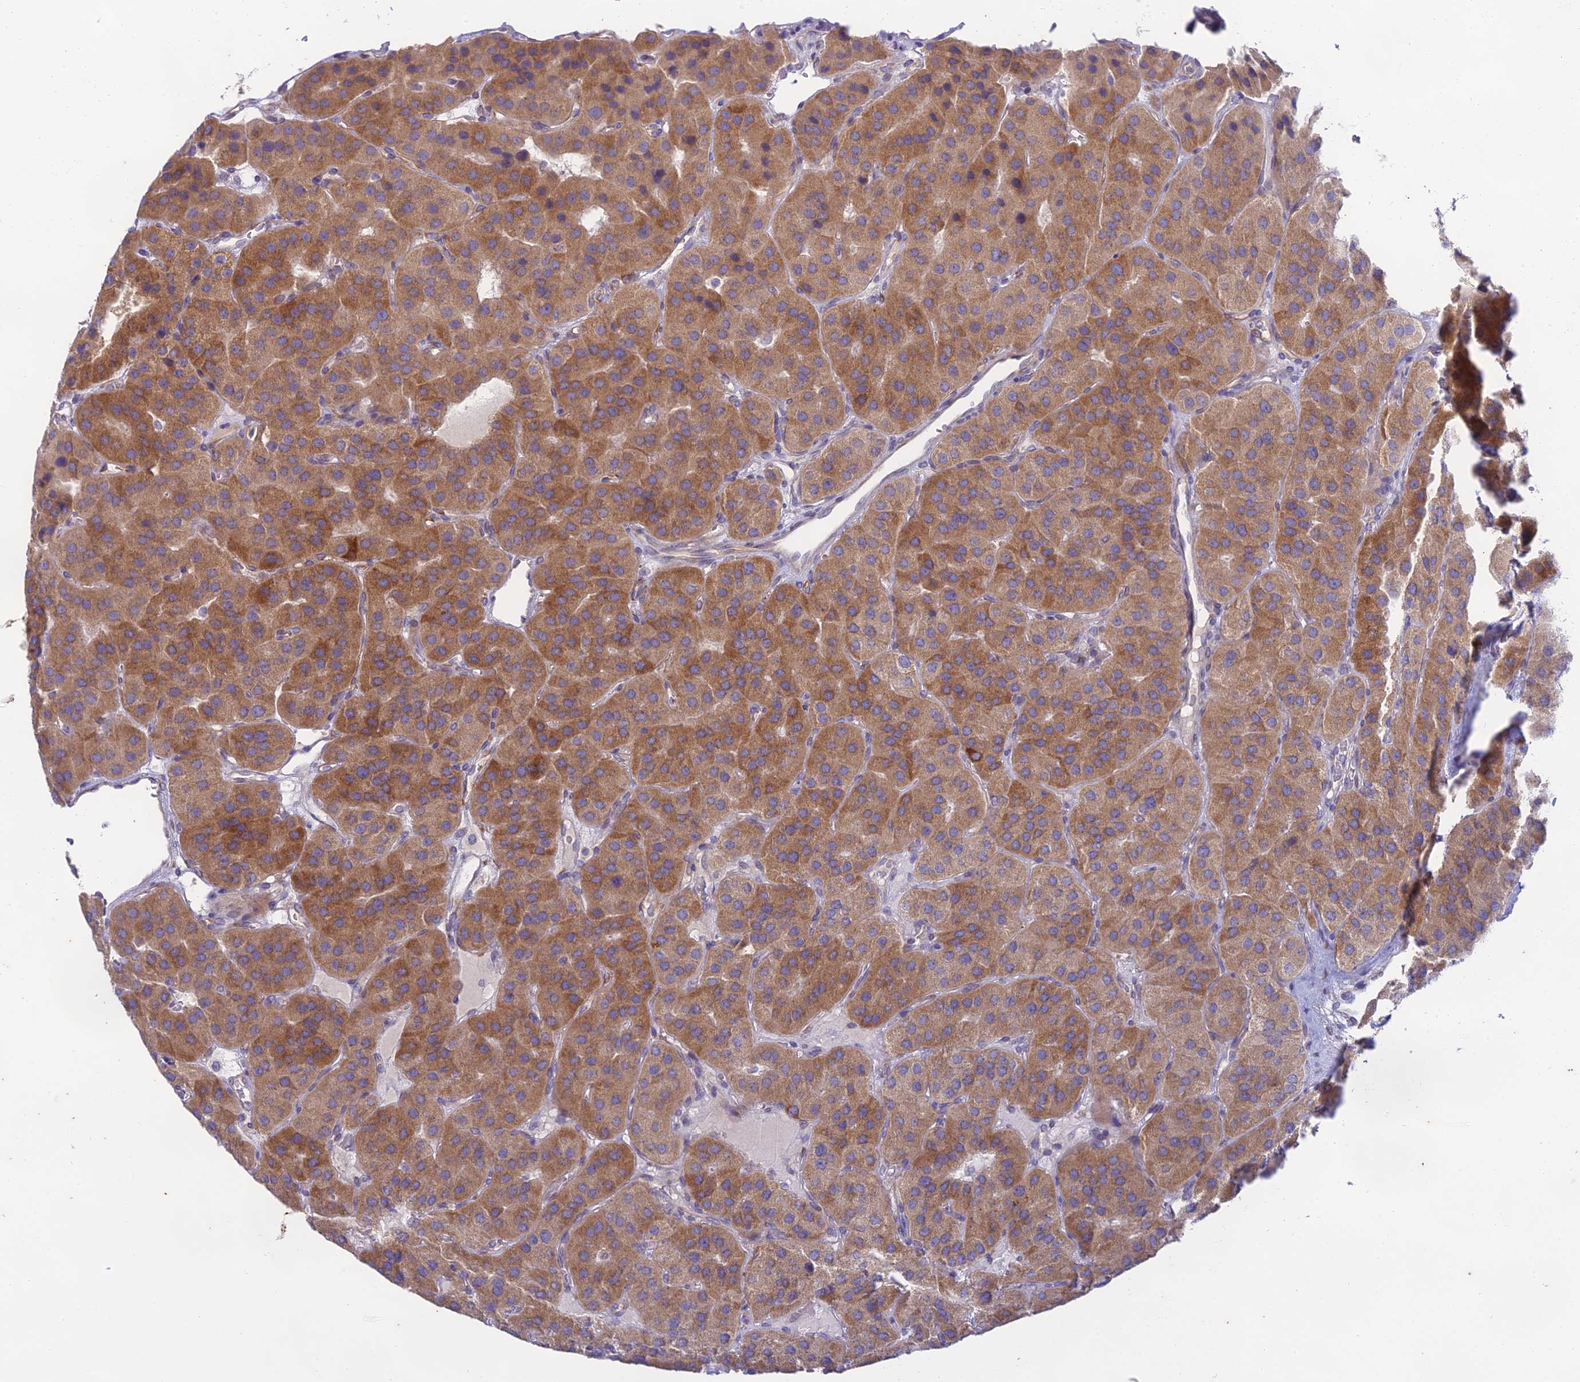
{"staining": {"intensity": "moderate", "quantity": ">75%", "location": "cytoplasmic/membranous"}, "tissue": "parathyroid gland", "cell_type": "Glandular cells", "image_type": "normal", "snomed": [{"axis": "morphology", "description": "Normal tissue, NOS"}, {"axis": "morphology", "description": "Adenoma, NOS"}, {"axis": "topography", "description": "Parathyroid gland"}], "caption": "Immunohistochemistry (IHC) (DAB) staining of benign human parathyroid gland shows moderate cytoplasmic/membranous protein staining in about >75% of glandular cells. (Stains: DAB in brown, nuclei in blue, Microscopy: brightfield microscopy at high magnification).", "gene": "PTCD2", "patient": {"sex": "female", "age": 86}}